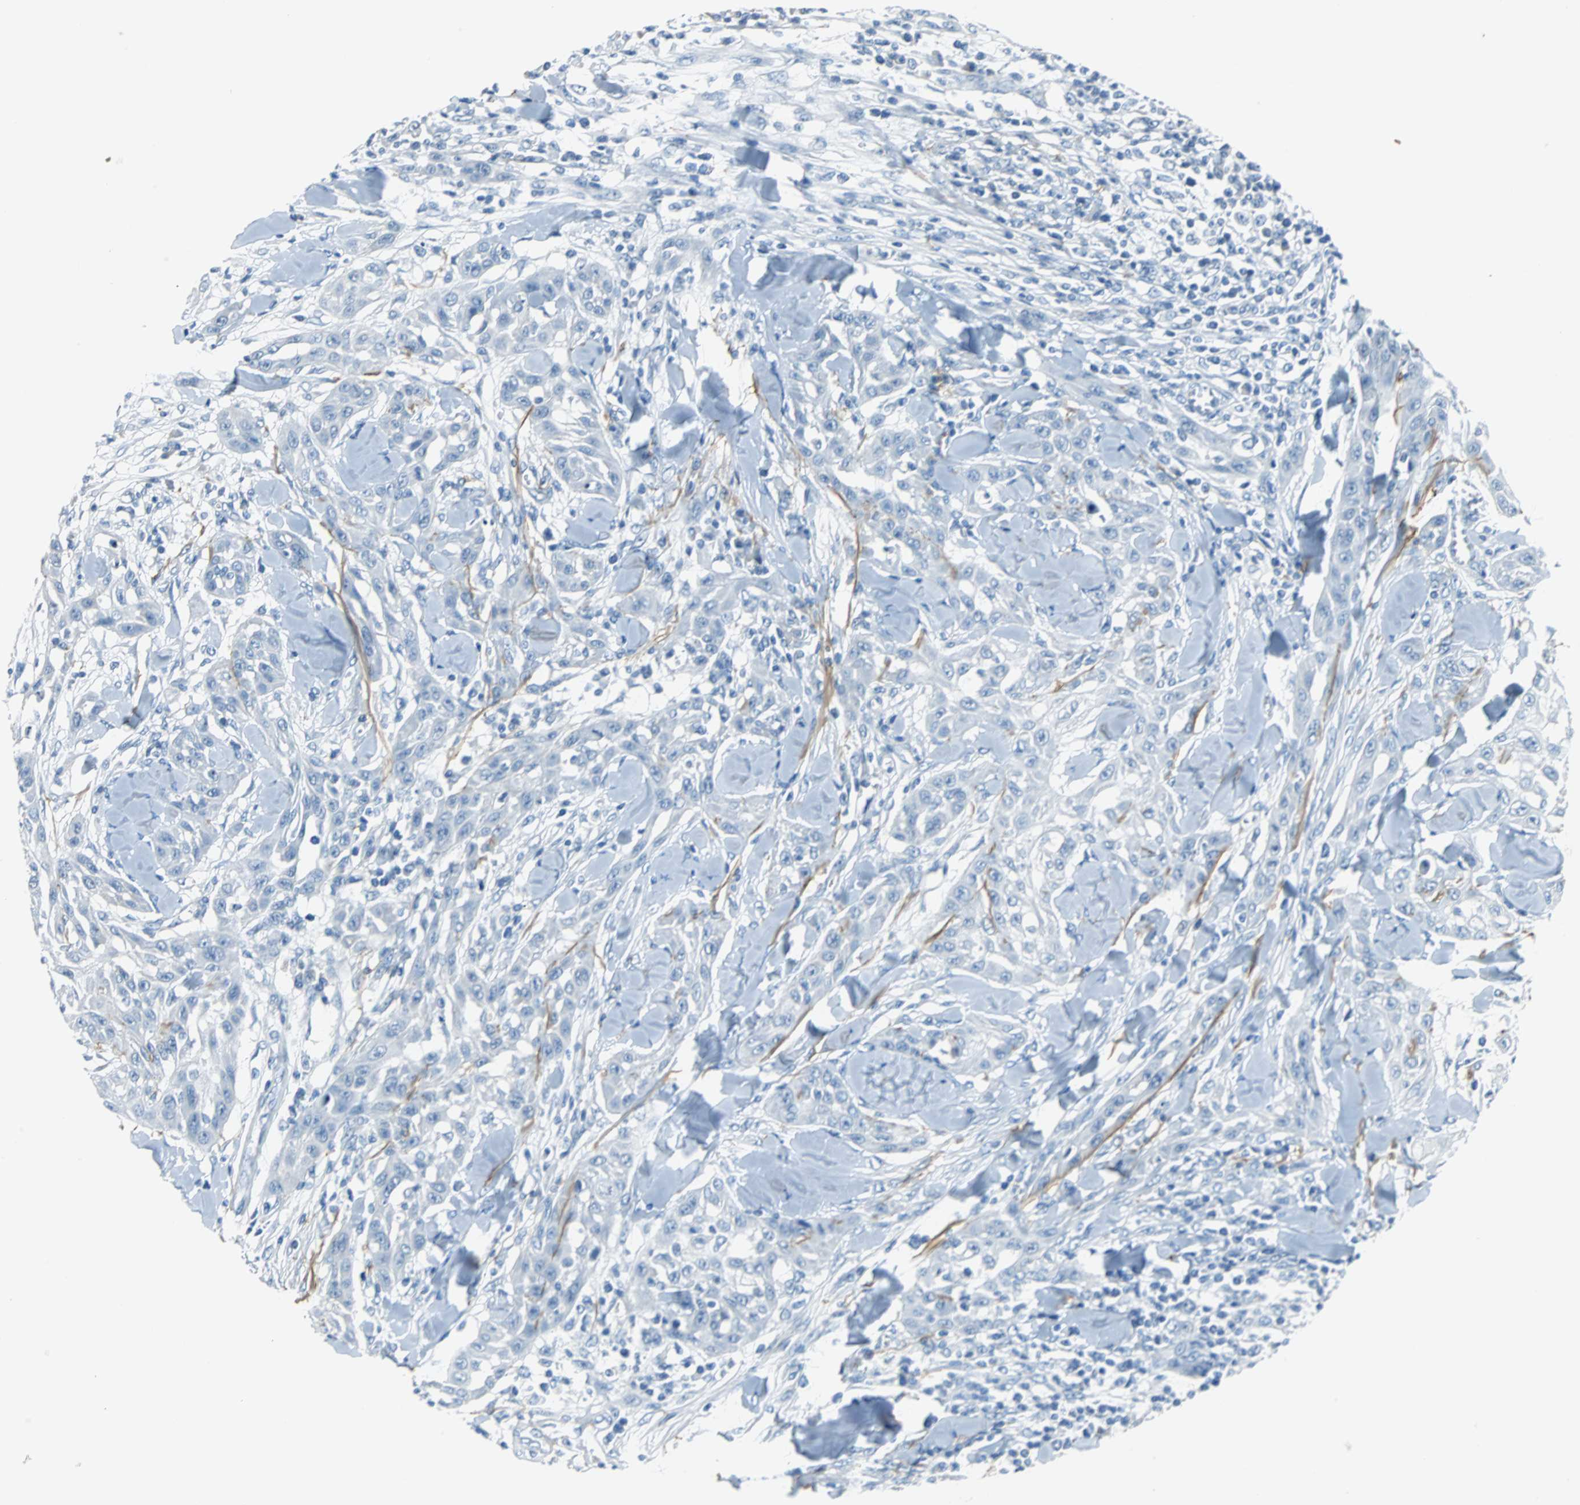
{"staining": {"intensity": "negative", "quantity": "none", "location": "none"}, "tissue": "skin cancer", "cell_type": "Tumor cells", "image_type": "cancer", "snomed": [{"axis": "morphology", "description": "Squamous cell carcinoma, NOS"}, {"axis": "topography", "description": "Skin"}], "caption": "IHC image of neoplastic tissue: human skin squamous cell carcinoma stained with DAB reveals no significant protein positivity in tumor cells.", "gene": "MUC7", "patient": {"sex": "male", "age": 24}}